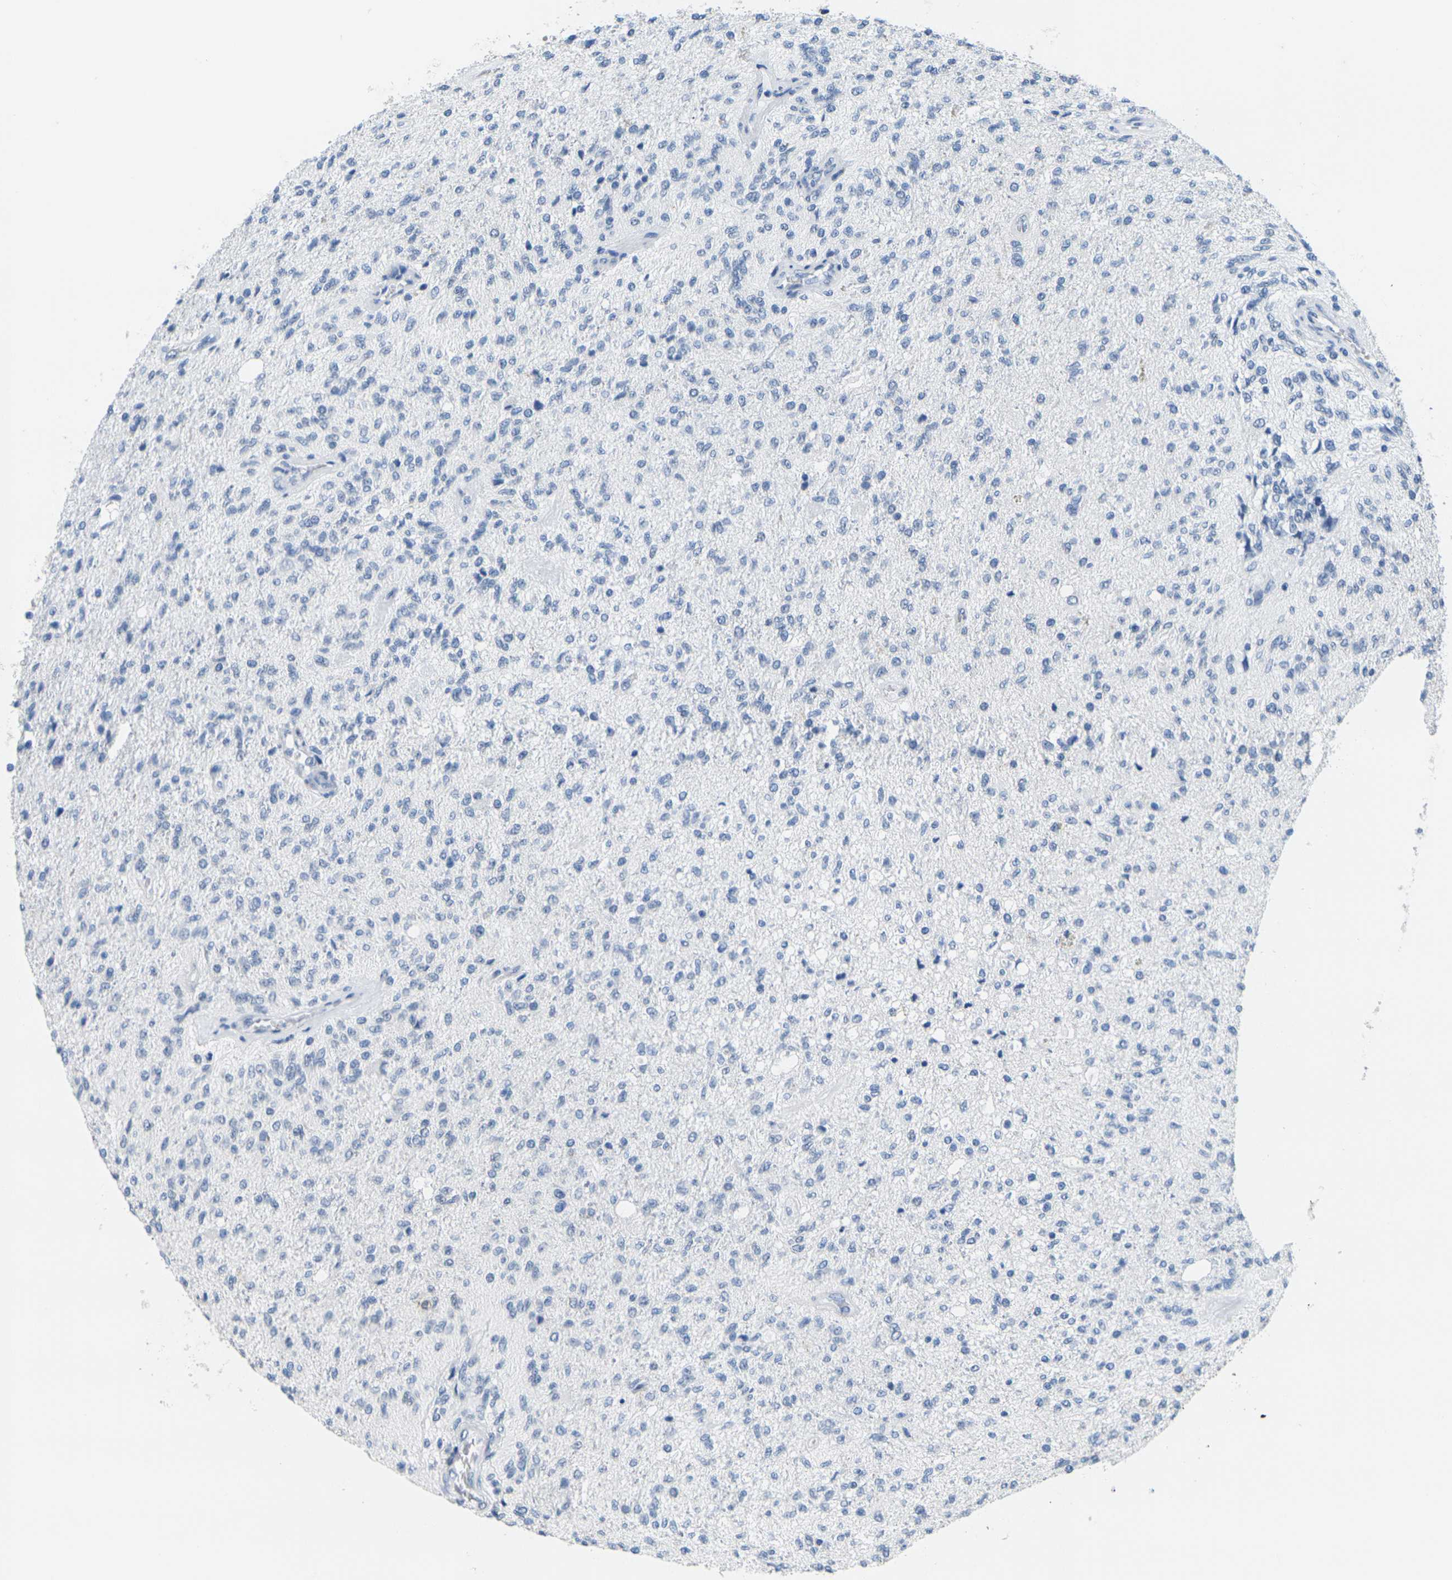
{"staining": {"intensity": "negative", "quantity": "none", "location": "none"}, "tissue": "glioma", "cell_type": "Tumor cells", "image_type": "cancer", "snomed": [{"axis": "morphology", "description": "Normal tissue, NOS"}, {"axis": "morphology", "description": "Glioma, malignant, High grade"}, {"axis": "topography", "description": "Cerebral cortex"}], "caption": "Tumor cells show no significant protein positivity in glioma.", "gene": "CTAG1A", "patient": {"sex": "male", "age": 77}}